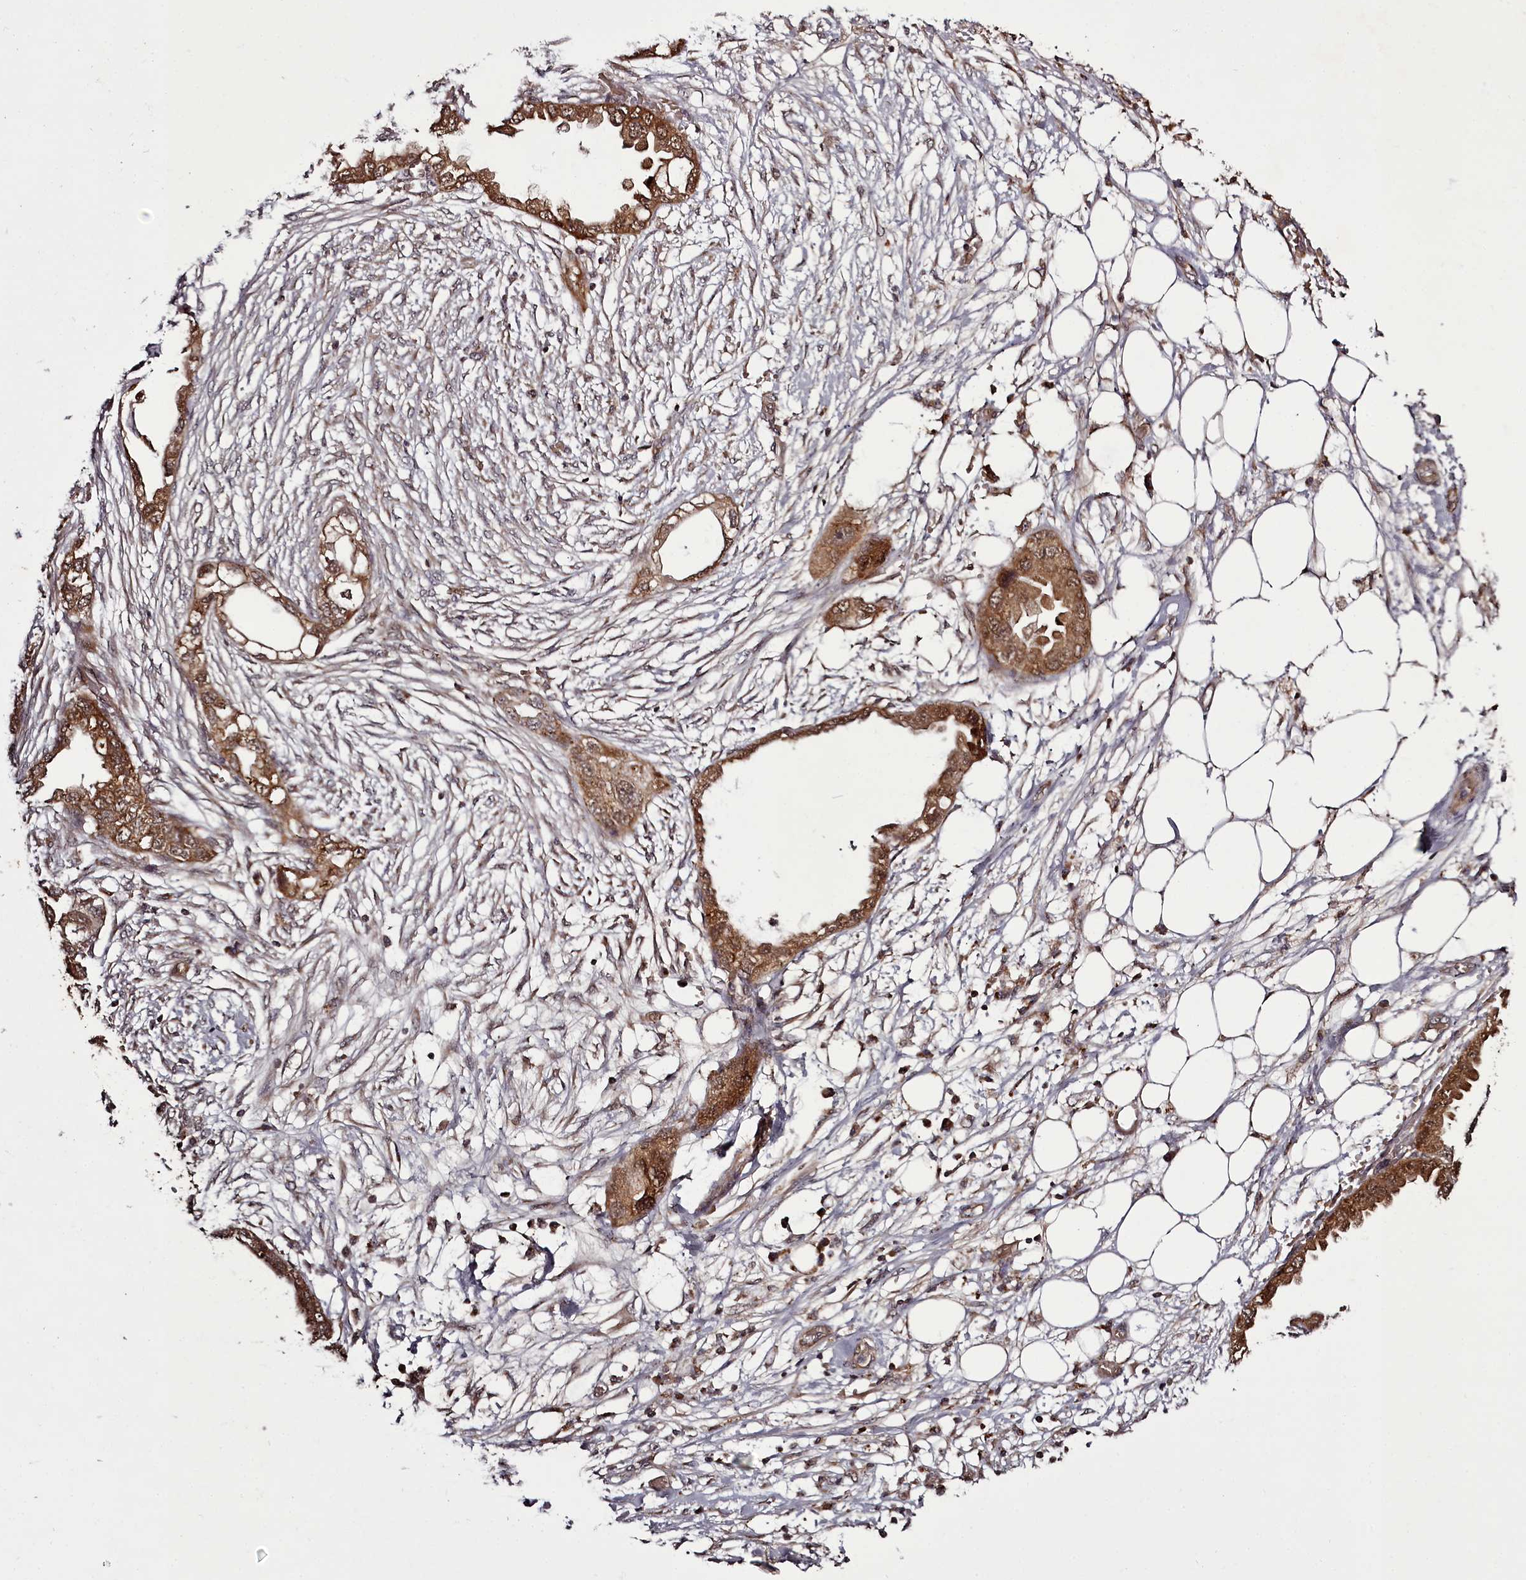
{"staining": {"intensity": "moderate", "quantity": ">75%", "location": "cytoplasmic/membranous"}, "tissue": "endometrial cancer", "cell_type": "Tumor cells", "image_type": "cancer", "snomed": [{"axis": "morphology", "description": "Adenocarcinoma, NOS"}, {"axis": "morphology", "description": "Adenocarcinoma, metastatic, NOS"}, {"axis": "topography", "description": "Adipose tissue"}, {"axis": "topography", "description": "Endometrium"}], "caption": "Immunohistochemistry of endometrial metastatic adenocarcinoma demonstrates medium levels of moderate cytoplasmic/membranous positivity in about >75% of tumor cells.", "gene": "PCBP2", "patient": {"sex": "female", "age": 67}}